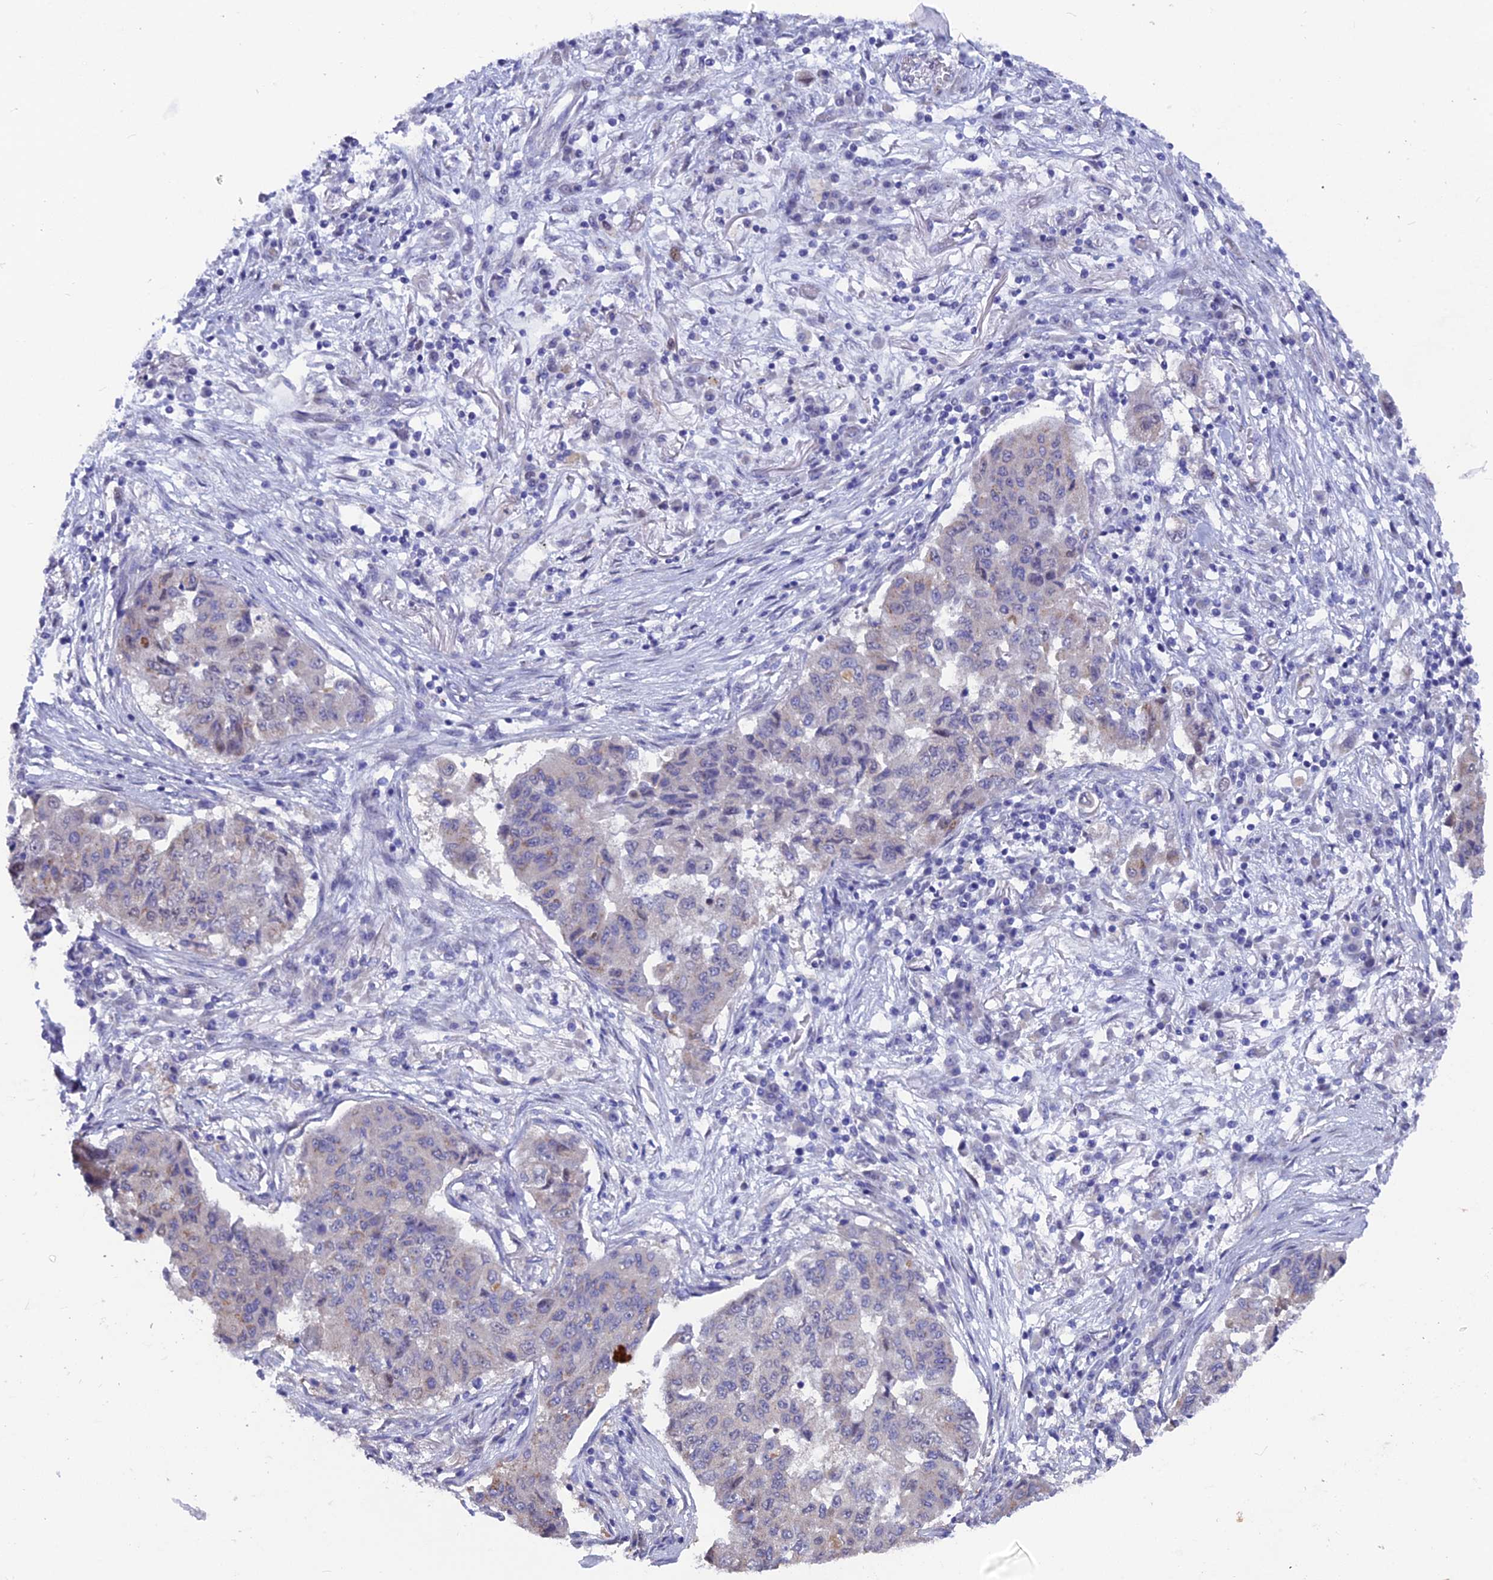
{"staining": {"intensity": "negative", "quantity": "none", "location": "none"}, "tissue": "lung cancer", "cell_type": "Tumor cells", "image_type": "cancer", "snomed": [{"axis": "morphology", "description": "Squamous cell carcinoma, NOS"}, {"axis": "topography", "description": "Lung"}], "caption": "A high-resolution histopathology image shows immunohistochemistry (IHC) staining of lung squamous cell carcinoma, which displays no significant expression in tumor cells.", "gene": "AK4", "patient": {"sex": "male", "age": 74}}